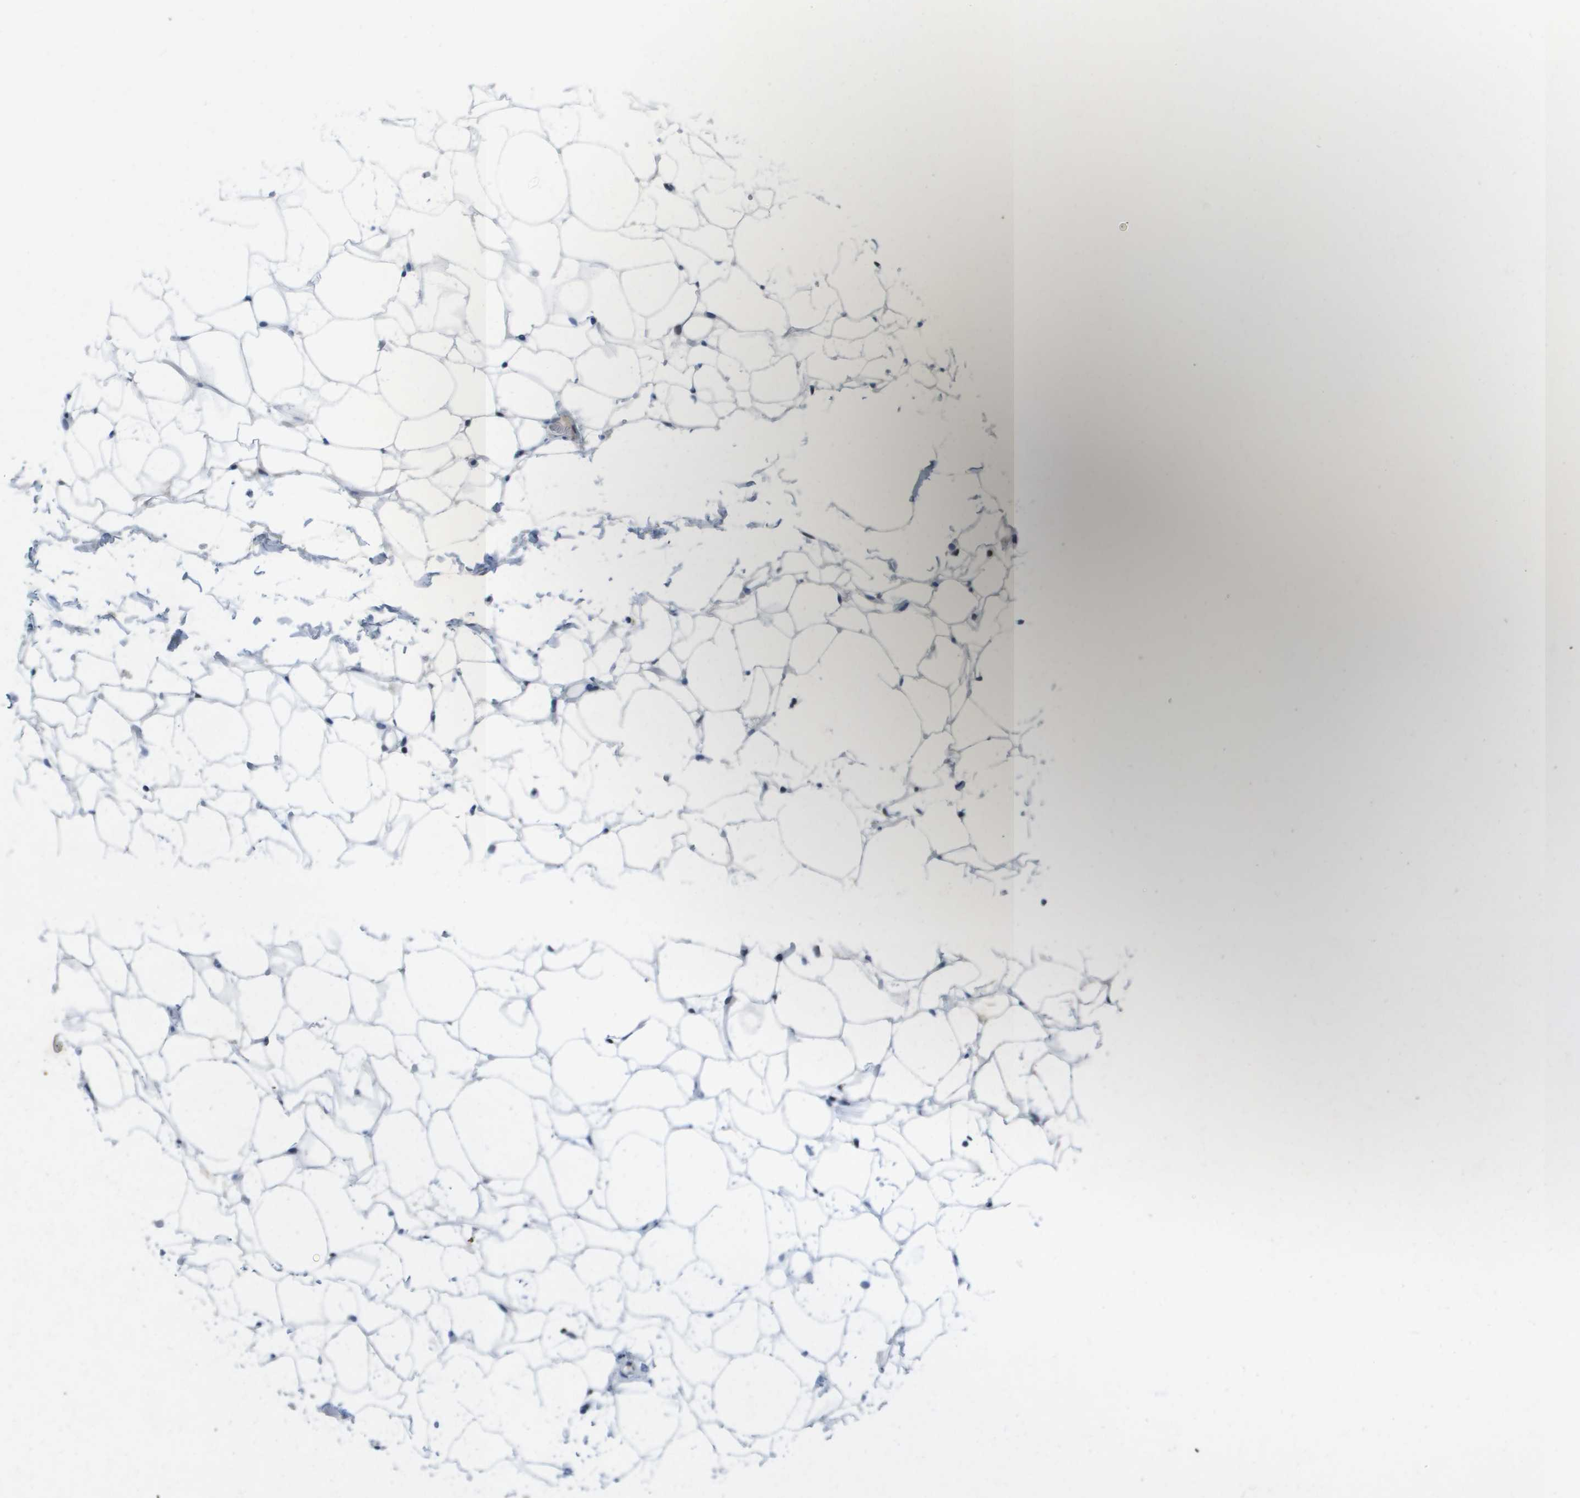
{"staining": {"intensity": "moderate", "quantity": "<25%", "location": "nuclear"}, "tissue": "adipose tissue", "cell_type": "Adipocytes", "image_type": "normal", "snomed": [{"axis": "morphology", "description": "Normal tissue, NOS"}, {"axis": "topography", "description": "Breast"}, {"axis": "topography", "description": "Soft tissue"}], "caption": "Immunohistochemical staining of unremarkable adipose tissue reveals low levels of moderate nuclear expression in about <25% of adipocytes. (Stains: DAB in brown, nuclei in blue, Microscopy: brightfield microscopy at high magnification).", "gene": "TP53RK", "patient": {"sex": "female", "age": 75}}